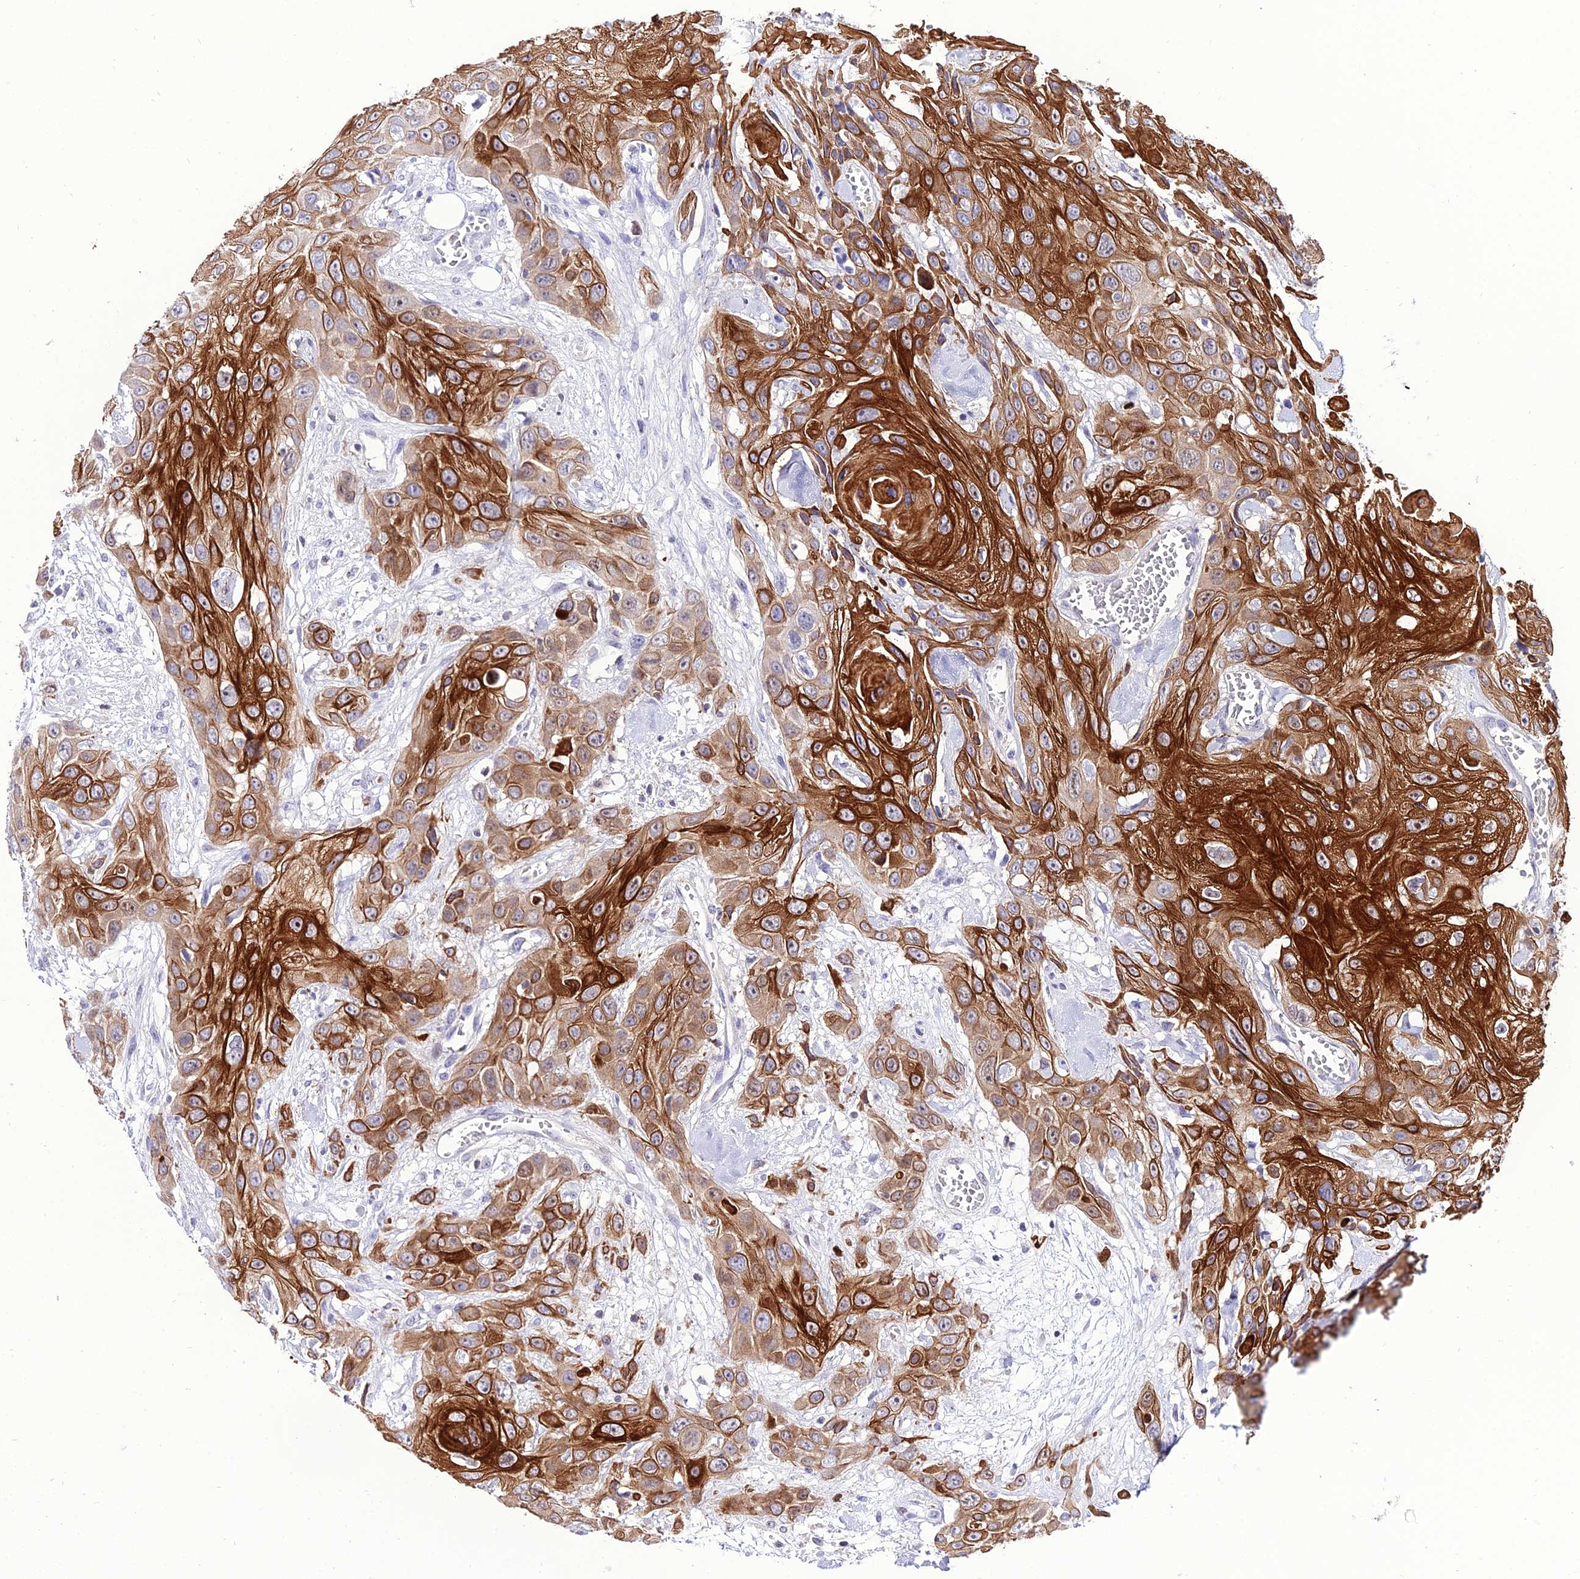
{"staining": {"intensity": "strong", "quantity": ">75%", "location": "cytoplasmic/membranous"}, "tissue": "head and neck cancer", "cell_type": "Tumor cells", "image_type": "cancer", "snomed": [{"axis": "morphology", "description": "Squamous cell carcinoma, NOS"}, {"axis": "topography", "description": "Head-Neck"}], "caption": "This is an image of immunohistochemistry (IHC) staining of head and neck cancer (squamous cell carcinoma), which shows strong expression in the cytoplasmic/membranous of tumor cells.", "gene": "SHQ1", "patient": {"sex": "male", "age": 81}}